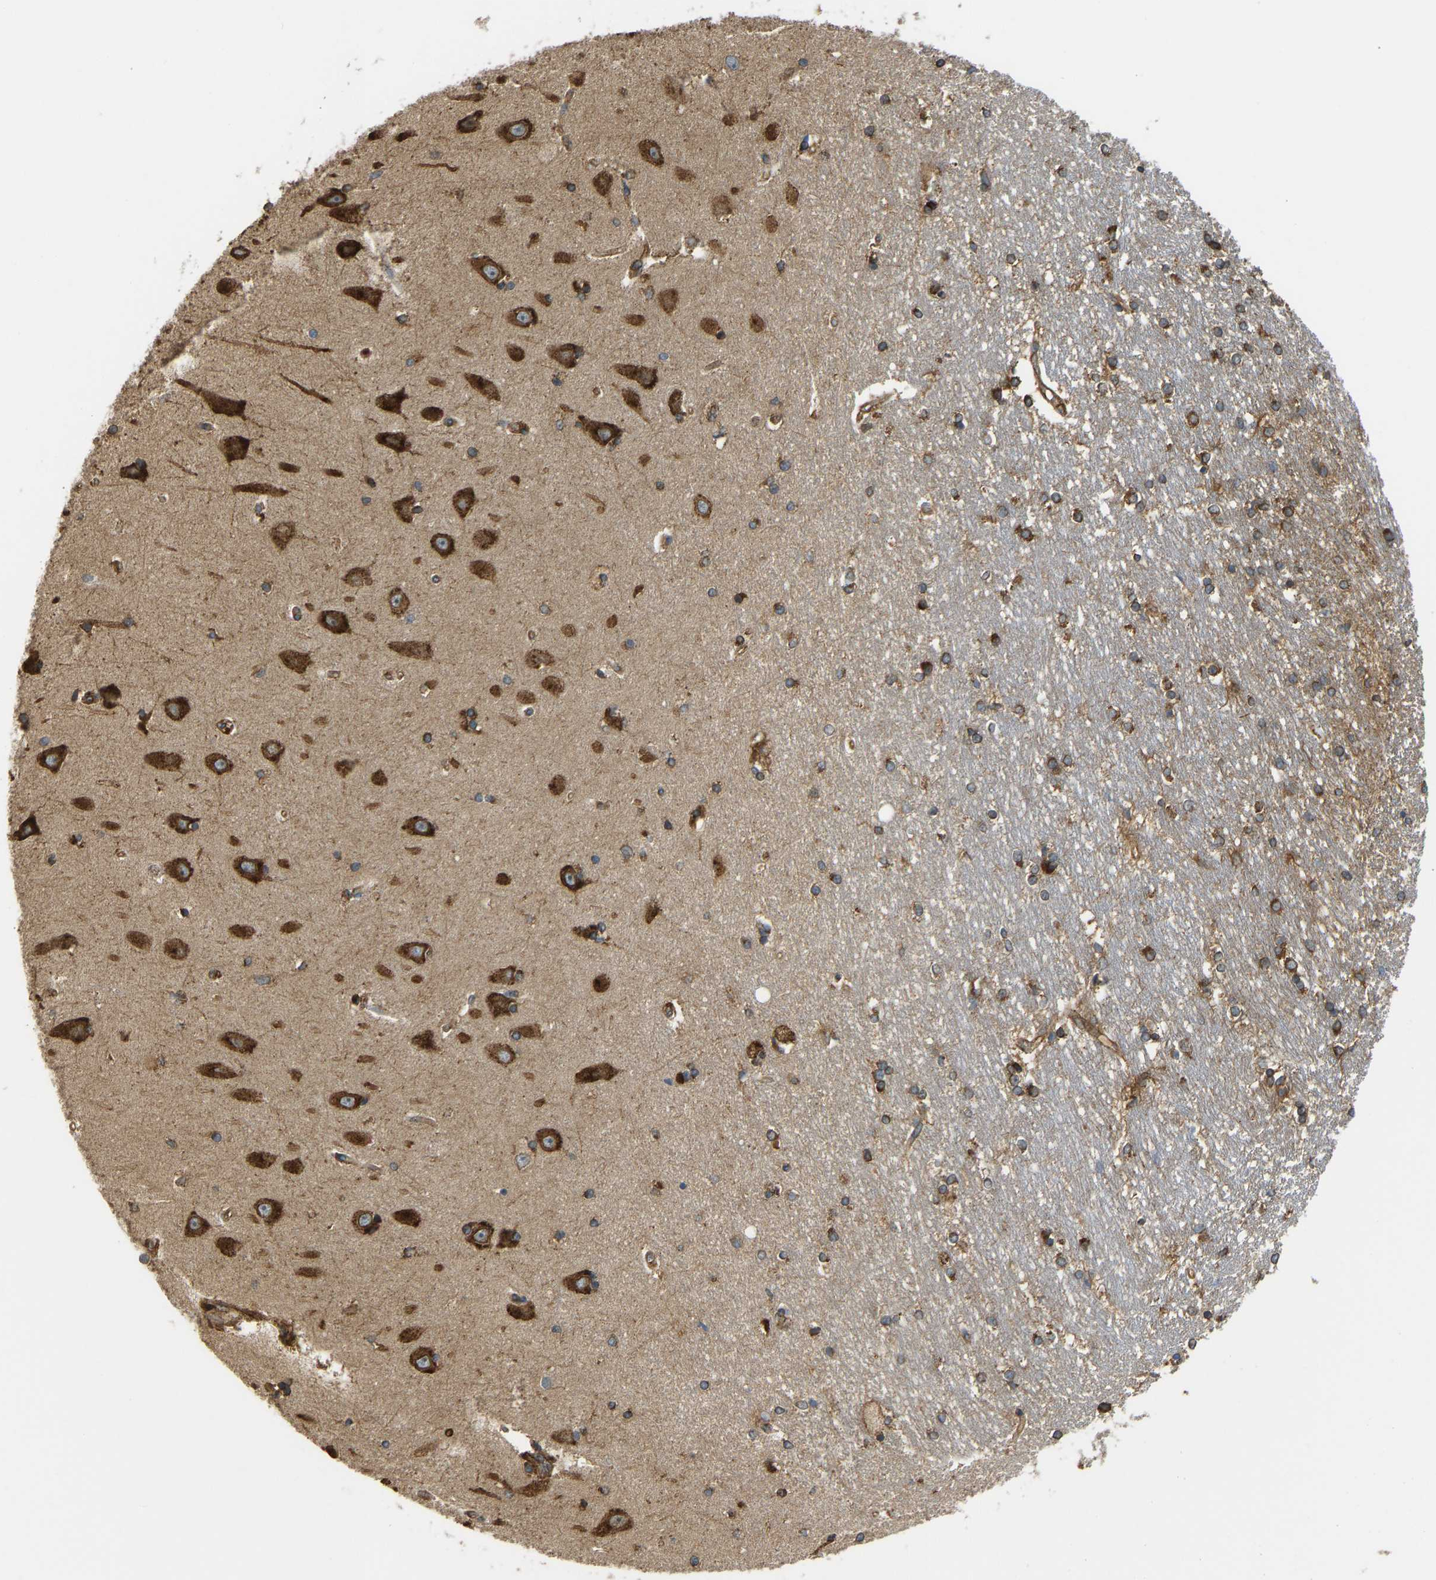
{"staining": {"intensity": "moderate", "quantity": ">75%", "location": "cytoplasmic/membranous"}, "tissue": "hippocampus", "cell_type": "Glial cells", "image_type": "normal", "snomed": [{"axis": "morphology", "description": "Normal tissue, NOS"}, {"axis": "topography", "description": "Hippocampus"}], "caption": "Protein expression analysis of benign human hippocampus reveals moderate cytoplasmic/membranous expression in approximately >75% of glial cells. (DAB (3,3'-diaminobenzidine) IHC with brightfield microscopy, high magnification).", "gene": "BEX3", "patient": {"sex": "male", "age": 45}}